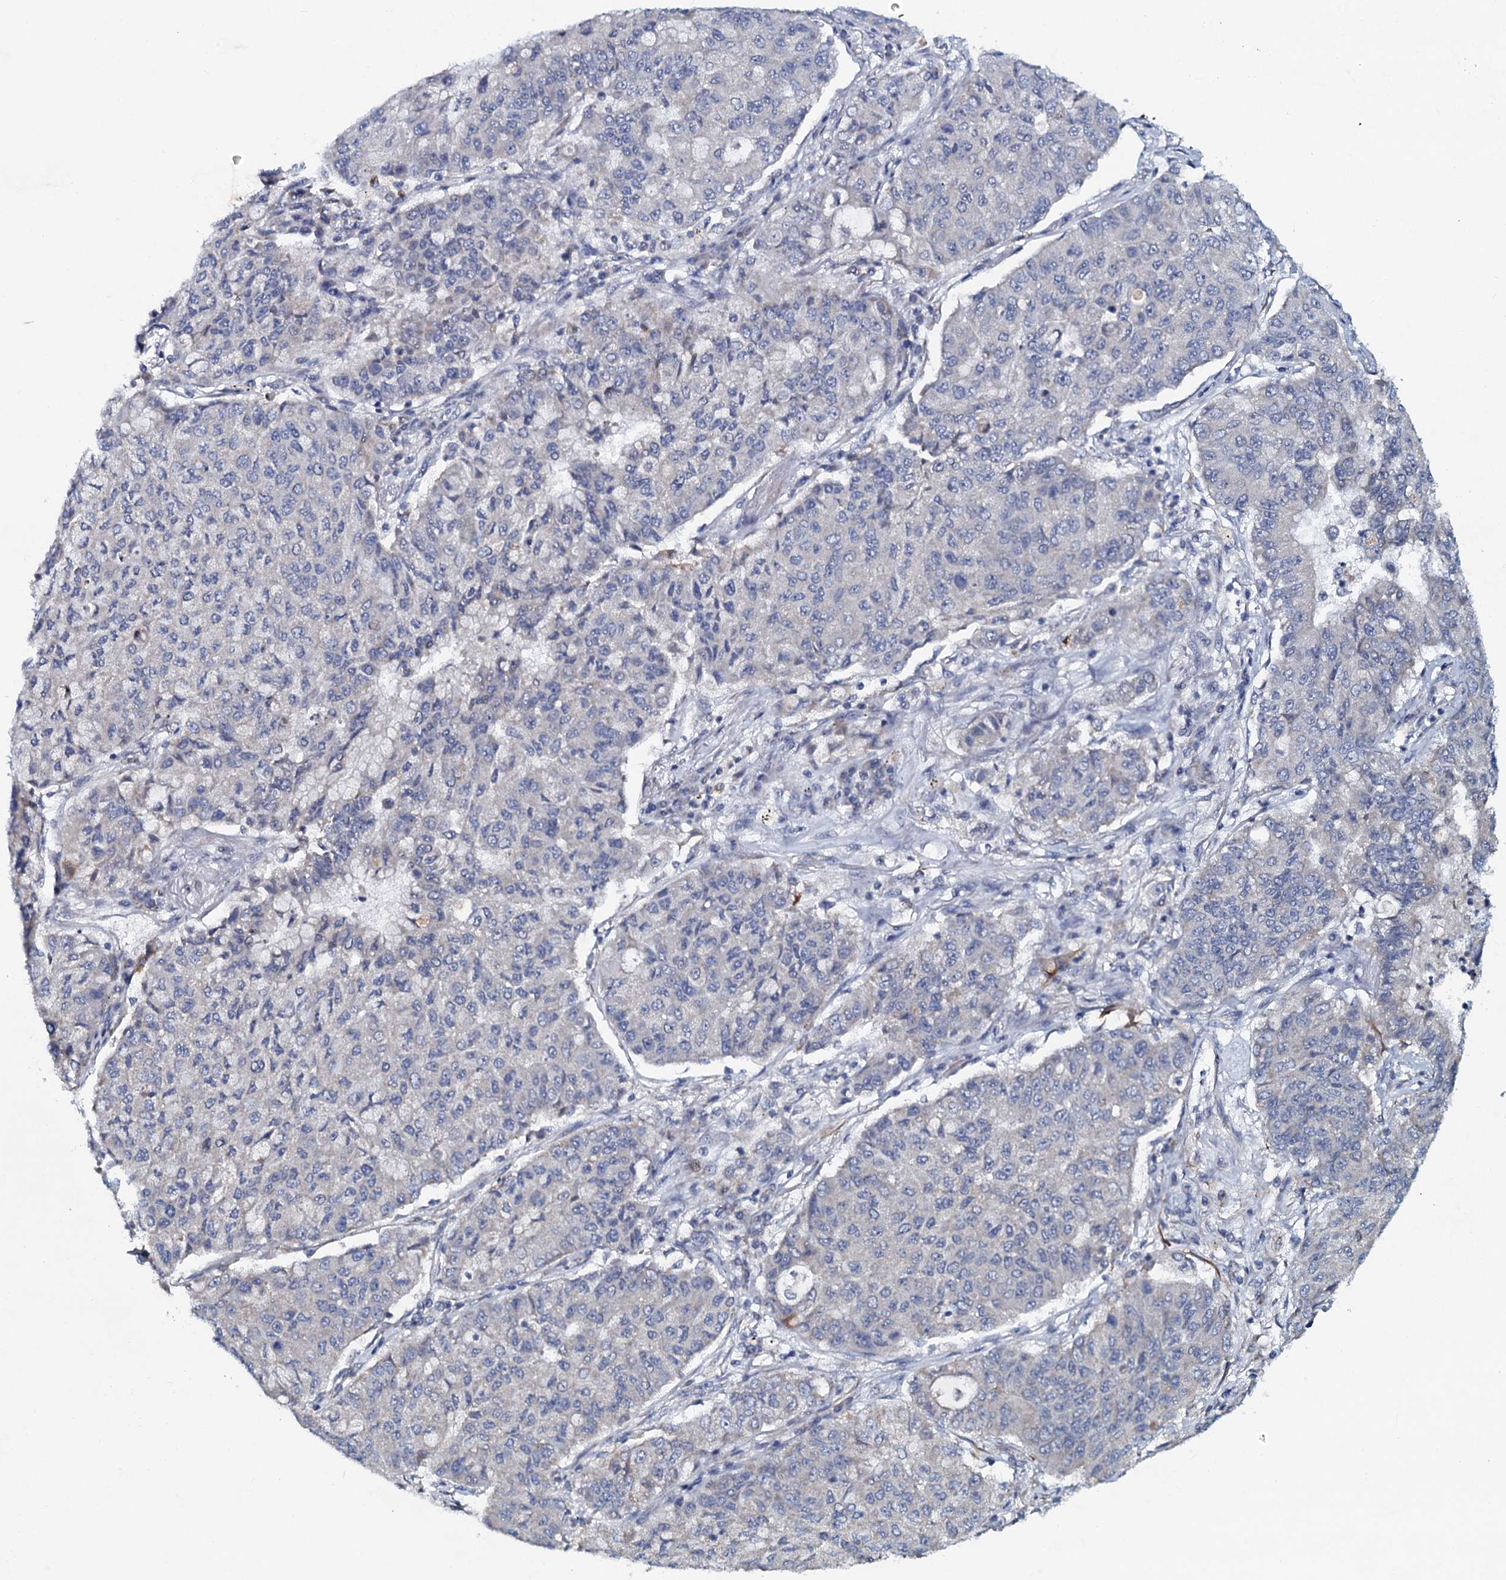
{"staining": {"intensity": "negative", "quantity": "none", "location": "none"}, "tissue": "lung cancer", "cell_type": "Tumor cells", "image_type": "cancer", "snomed": [{"axis": "morphology", "description": "Squamous cell carcinoma, NOS"}, {"axis": "topography", "description": "Lung"}], "caption": "Lung cancer stained for a protein using IHC demonstrates no staining tumor cells.", "gene": "KCTD4", "patient": {"sex": "male", "age": 74}}